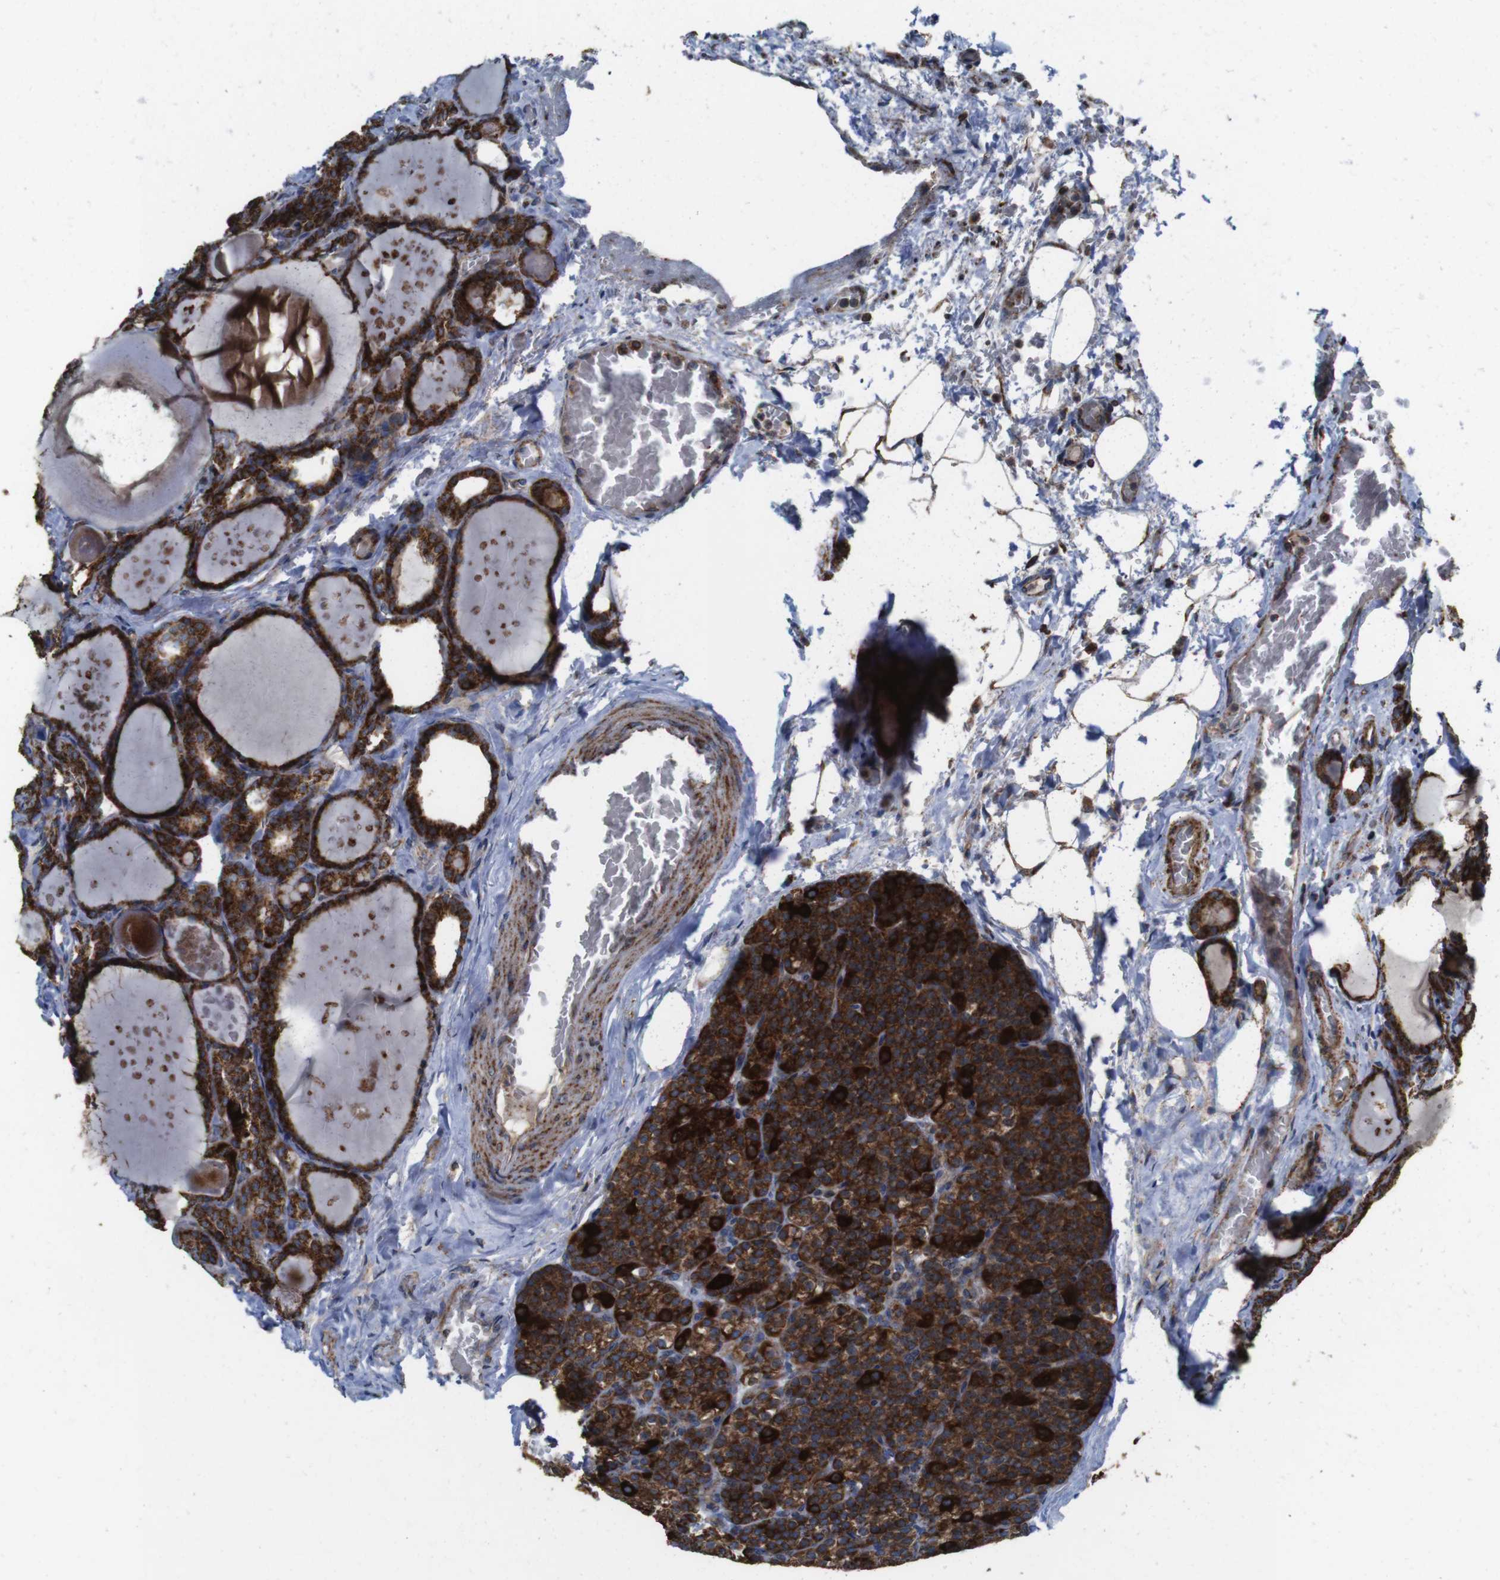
{"staining": {"intensity": "strong", "quantity": ">75%", "location": "cytoplasmic/membranous"}, "tissue": "parathyroid gland", "cell_type": "Glandular cells", "image_type": "normal", "snomed": [{"axis": "morphology", "description": "Normal tissue, NOS"}, {"axis": "topography", "description": "Parathyroid gland"}], "caption": "A brown stain shows strong cytoplasmic/membranous staining of a protein in glandular cells of unremarkable parathyroid gland. The staining was performed using DAB (3,3'-diaminobenzidine) to visualize the protein expression in brown, while the nuclei were stained in blue with hematoxylin (Magnification: 20x).", "gene": "HK1", "patient": {"sex": "female", "age": 57}}